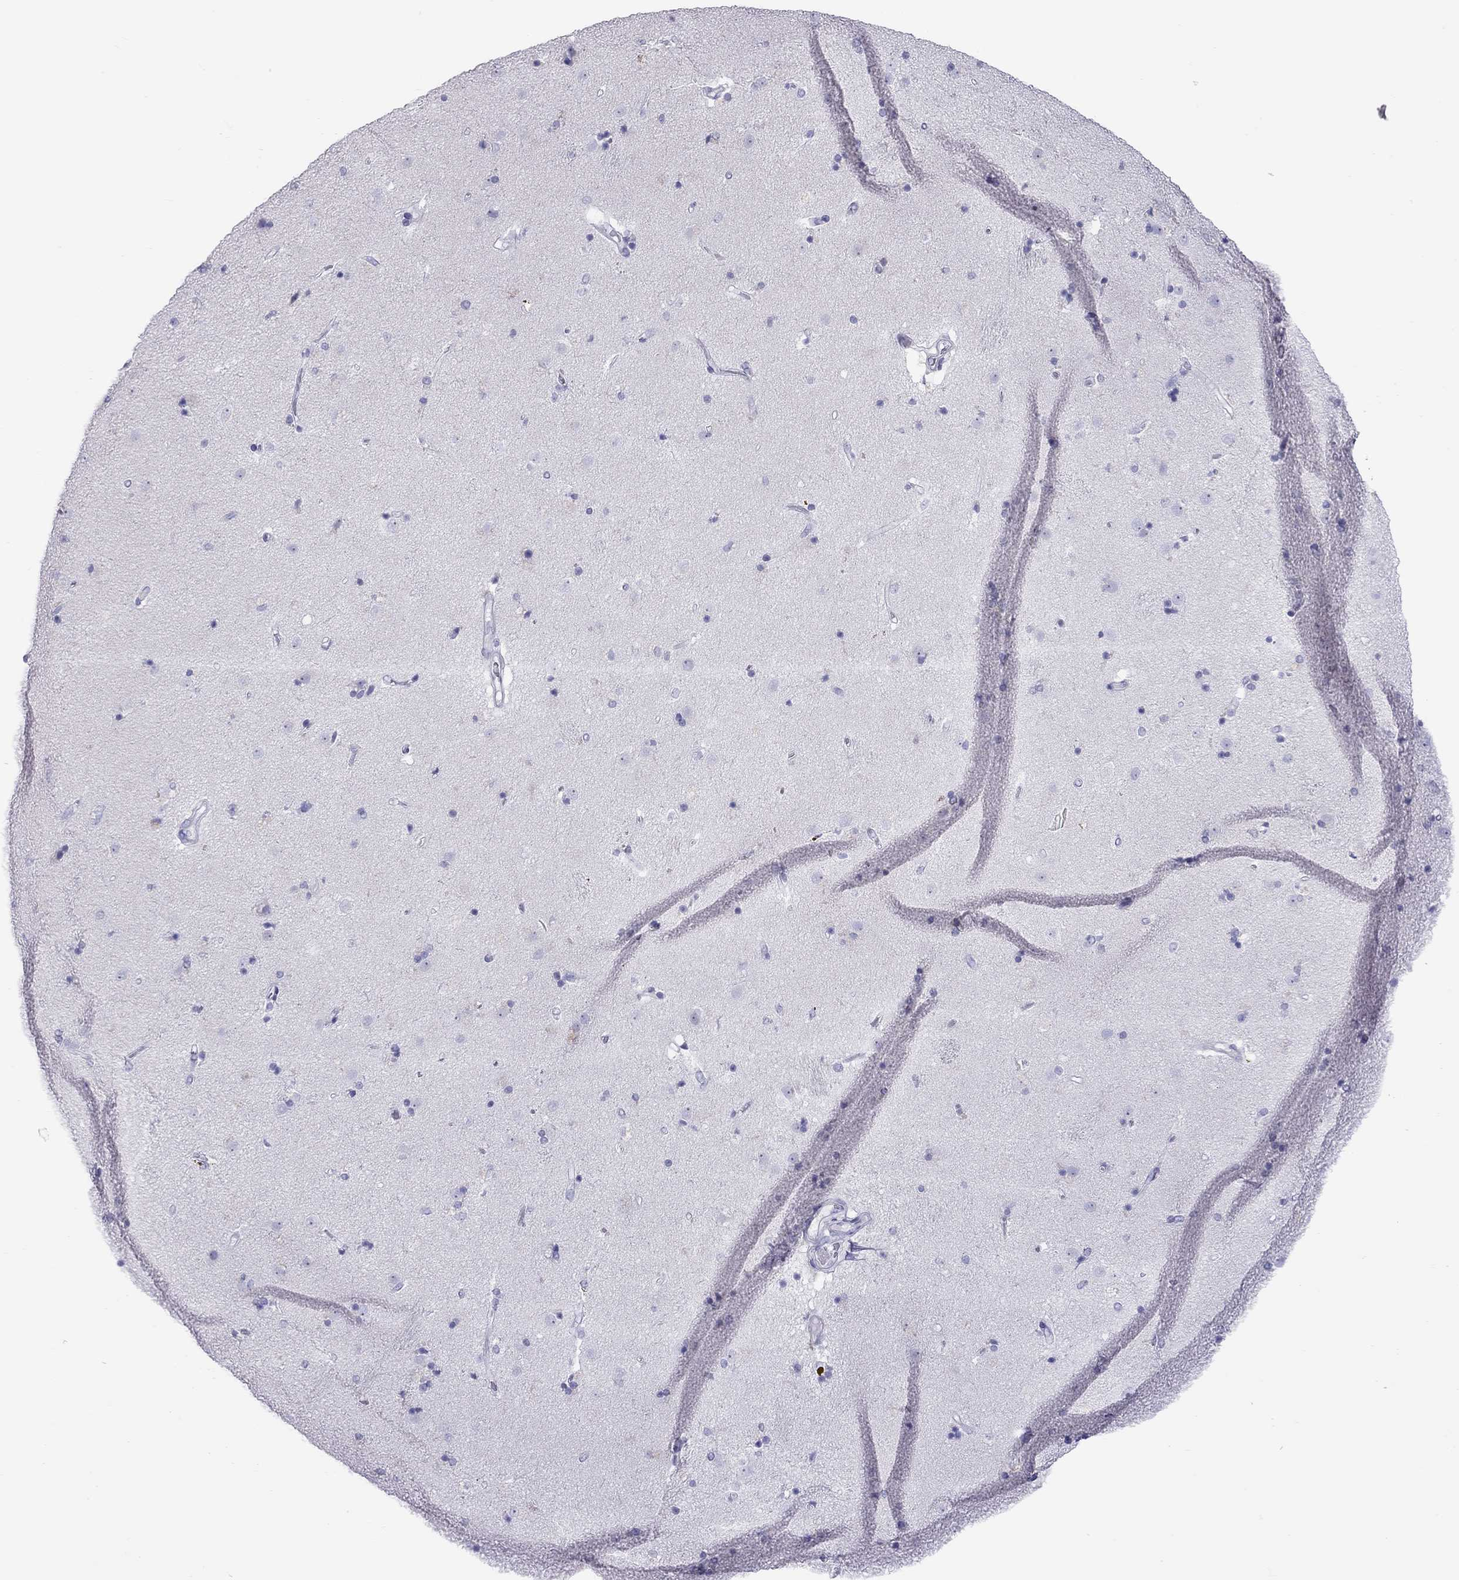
{"staining": {"intensity": "negative", "quantity": "none", "location": "none"}, "tissue": "caudate", "cell_type": "Glial cells", "image_type": "normal", "snomed": [{"axis": "morphology", "description": "Normal tissue, NOS"}, {"axis": "topography", "description": "Lateral ventricle wall"}], "caption": "Protein analysis of unremarkable caudate reveals no significant positivity in glial cells. (DAB immunohistochemistry visualized using brightfield microscopy, high magnification).", "gene": "STAG3", "patient": {"sex": "male", "age": 54}}